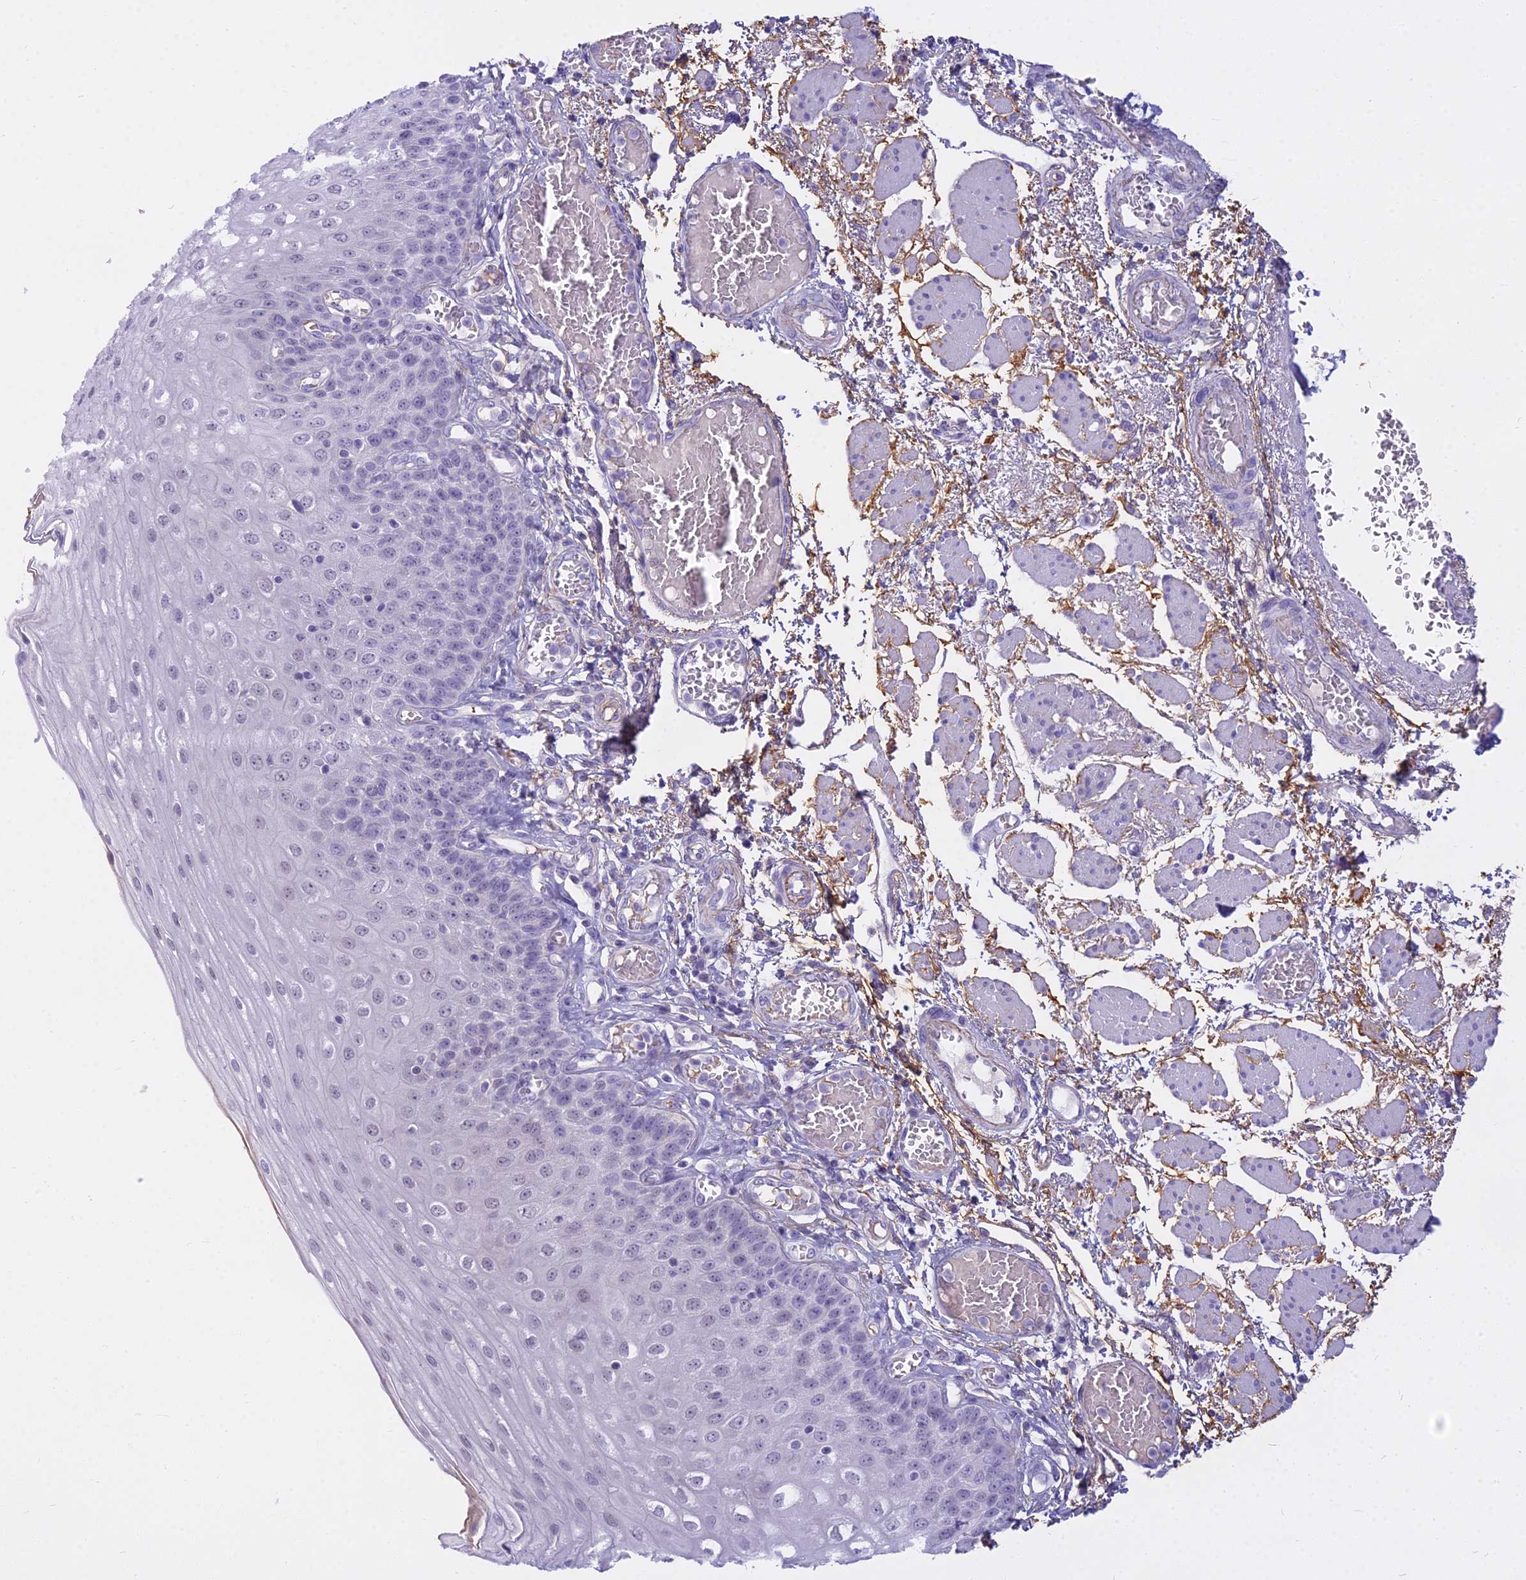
{"staining": {"intensity": "negative", "quantity": "none", "location": "none"}, "tissue": "esophagus", "cell_type": "Squamous epithelial cells", "image_type": "normal", "snomed": [{"axis": "morphology", "description": "Normal tissue, NOS"}, {"axis": "topography", "description": "Esophagus"}], "caption": "High magnification brightfield microscopy of normal esophagus stained with DAB (brown) and counterstained with hematoxylin (blue): squamous epithelial cells show no significant expression. Nuclei are stained in blue.", "gene": "OSTN", "patient": {"sex": "male", "age": 81}}